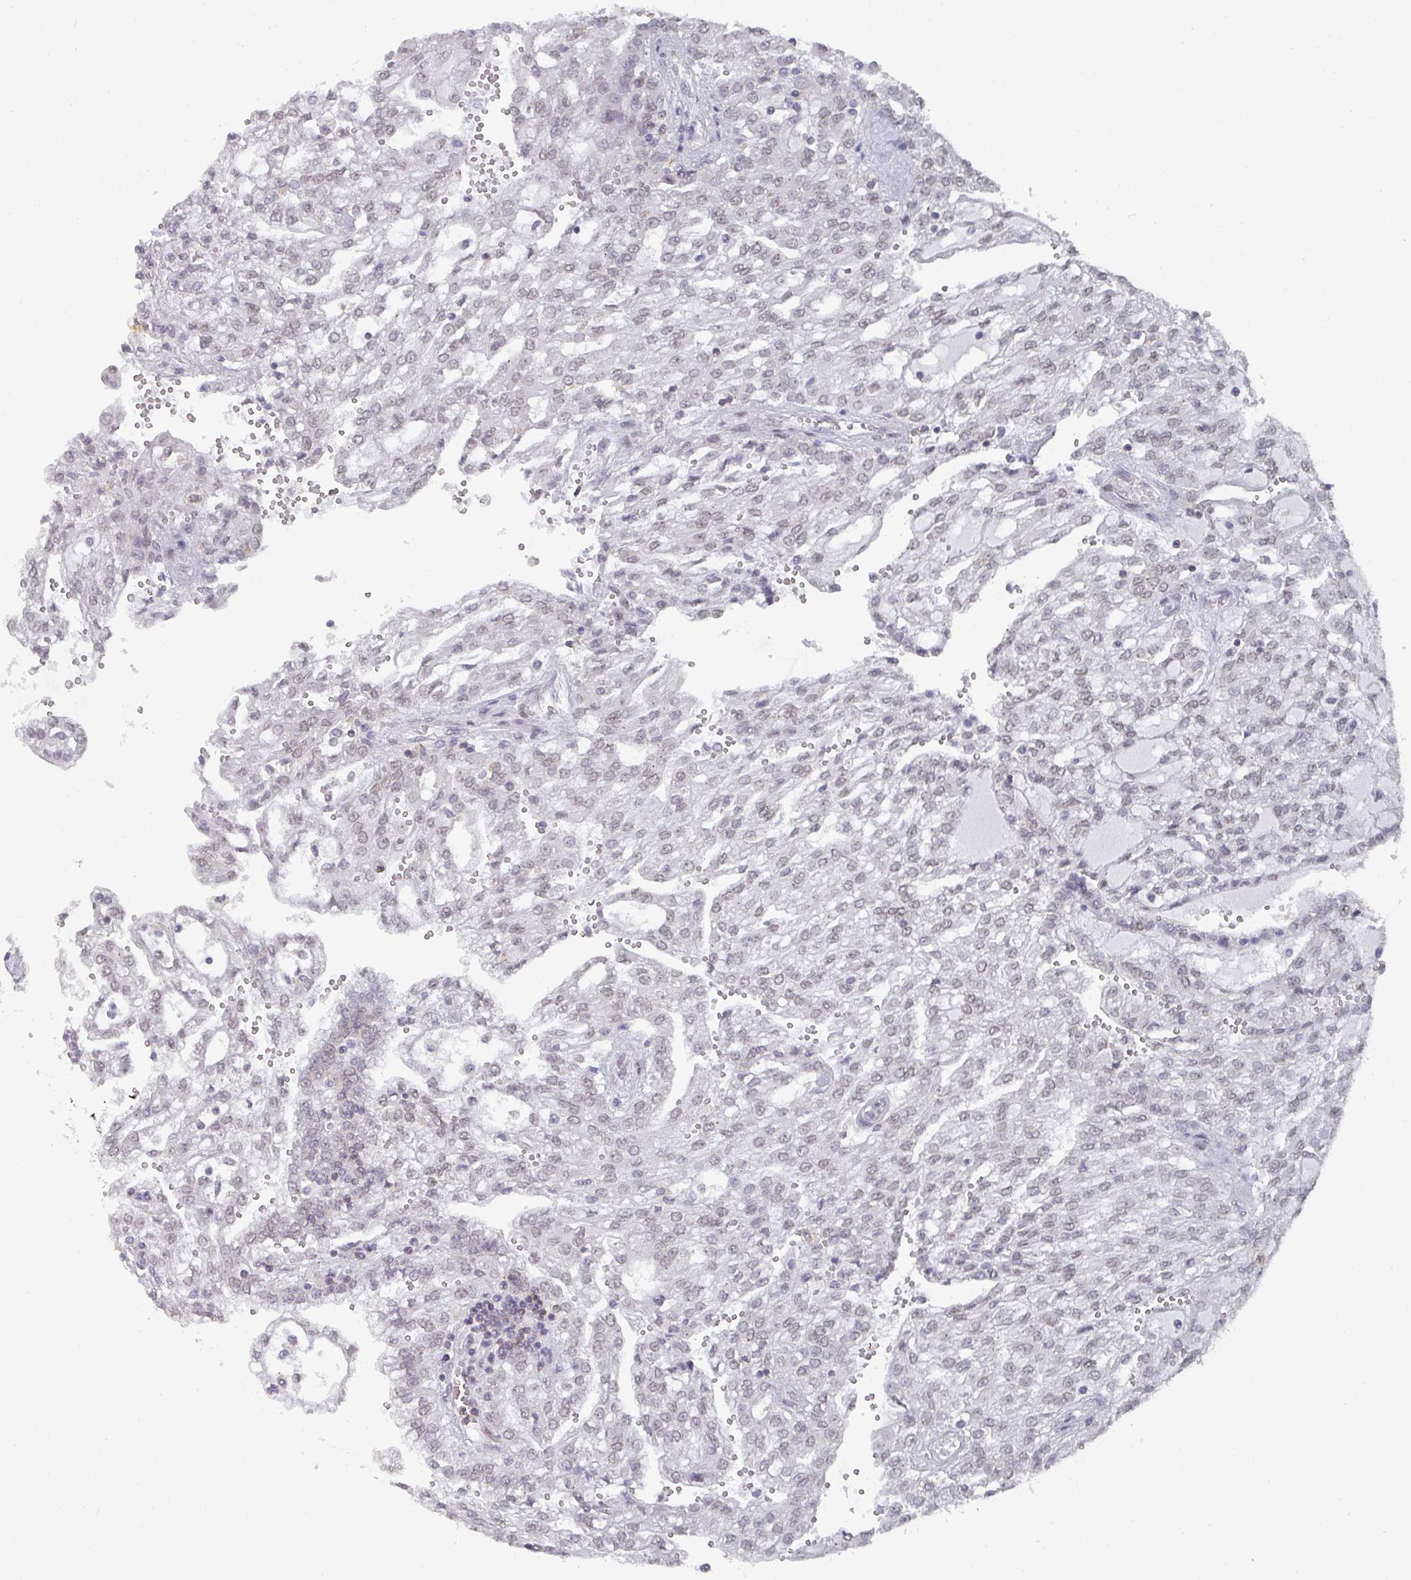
{"staining": {"intensity": "weak", "quantity": ">75%", "location": "nuclear"}, "tissue": "renal cancer", "cell_type": "Tumor cells", "image_type": "cancer", "snomed": [{"axis": "morphology", "description": "Adenocarcinoma, NOS"}, {"axis": "topography", "description": "Kidney"}], "caption": "An IHC image of neoplastic tissue is shown. Protein staining in brown labels weak nuclear positivity in renal cancer within tumor cells. (DAB (3,3'-diaminobenzidine) IHC, brown staining for protein, blue staining for nuclei).", "gene": "RASAL3", "patient": {"sex": "male", "age": 63}}